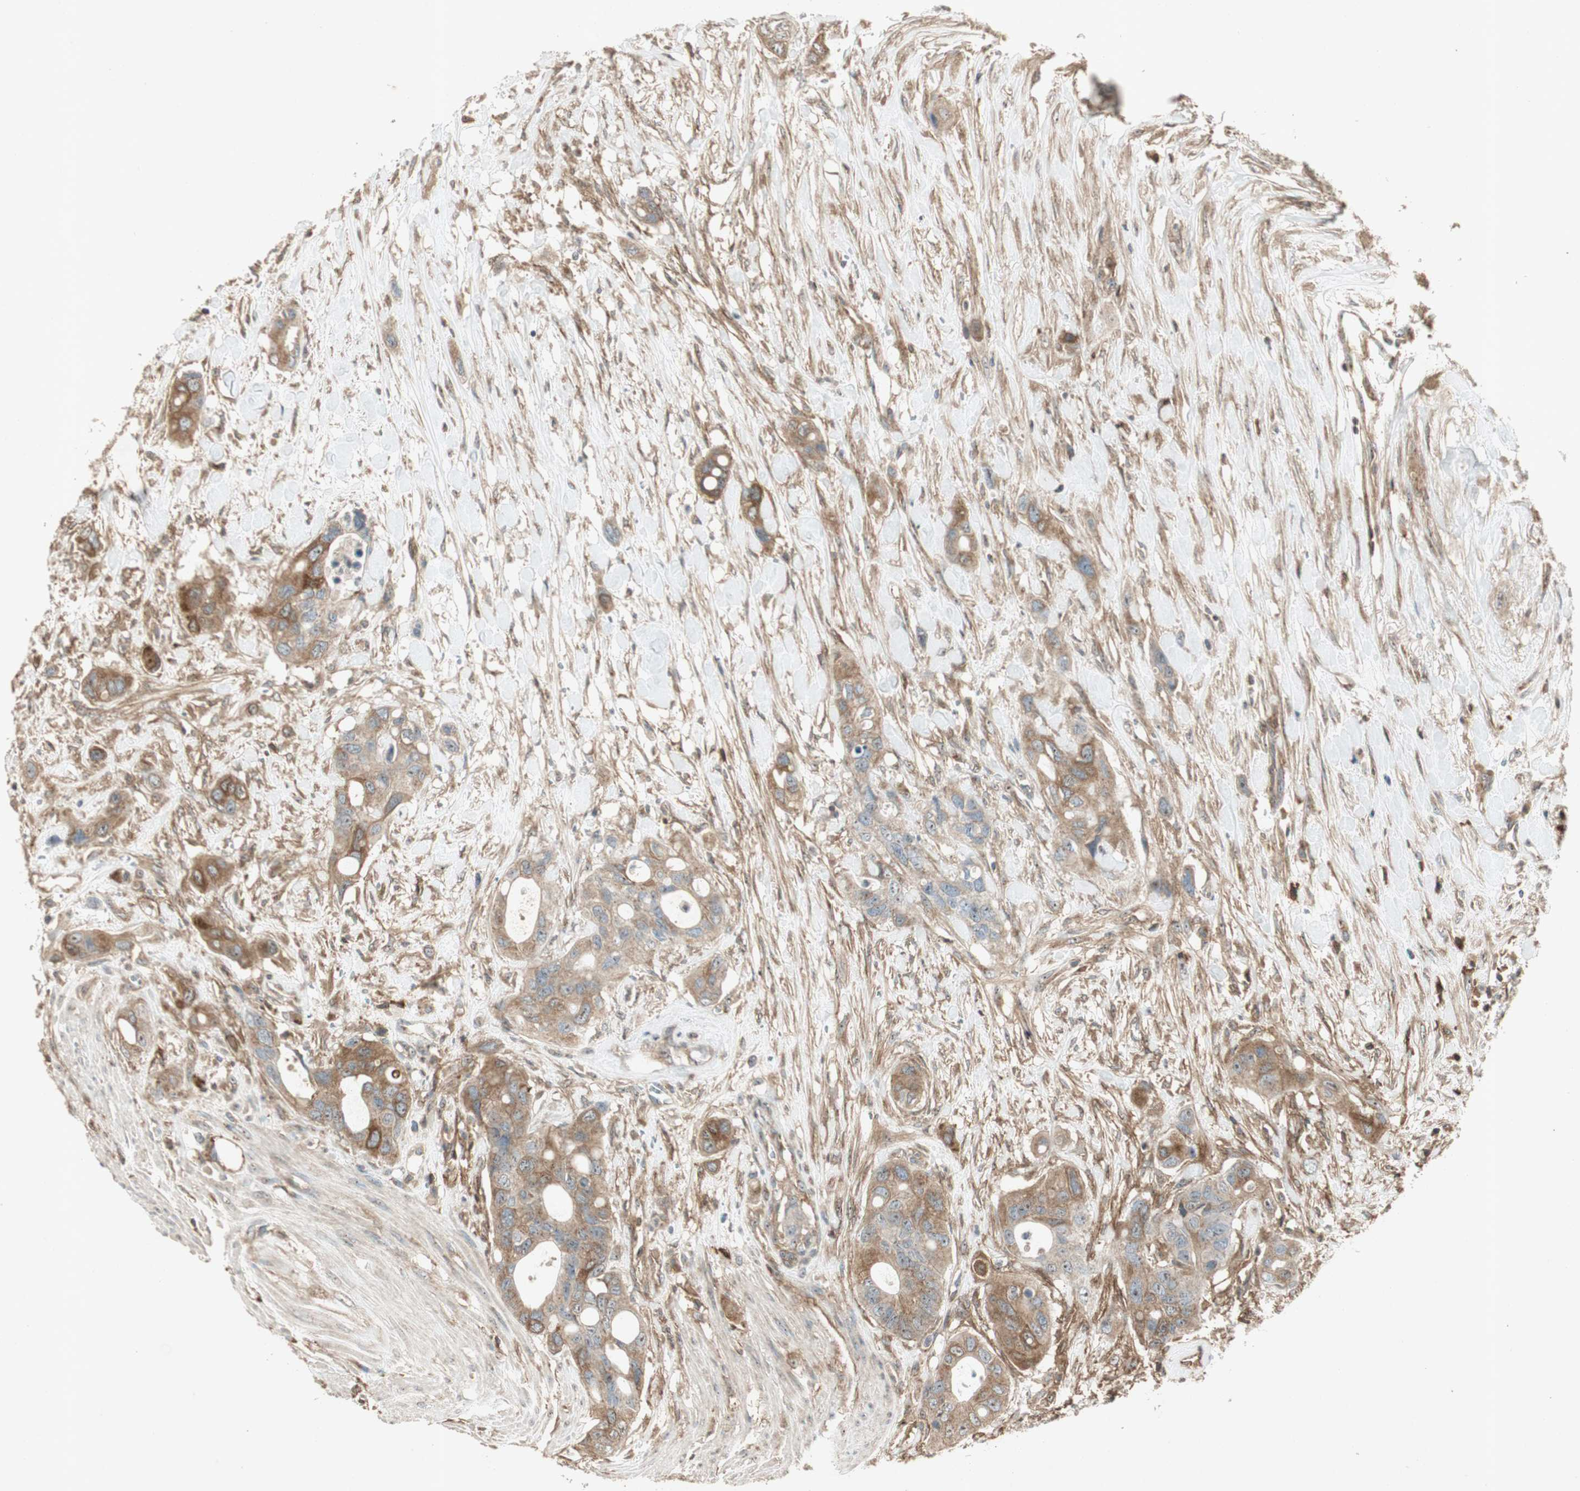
{"staining": {"intensity": "moderate", "quantity": ">75%", "location": "cytoplasmic/membranous"}, "tissue": "colorectal cancer", "cell_type": "Tumor cells", "image_type": "cancer", "snomed": [{"axis": "morphology", "description": "Adenocarcinoma, NOS"}, {"axis": "topography", "description": "Colon"}], "caption": "Tumor cells demonstrate medium levels of moderate cytoplasmic/membranous expression in about >75% of cells in colorectal adenocarcinoma.", "gene": "BTN3A3", "patient": {"sex": "female", "age": 57}}